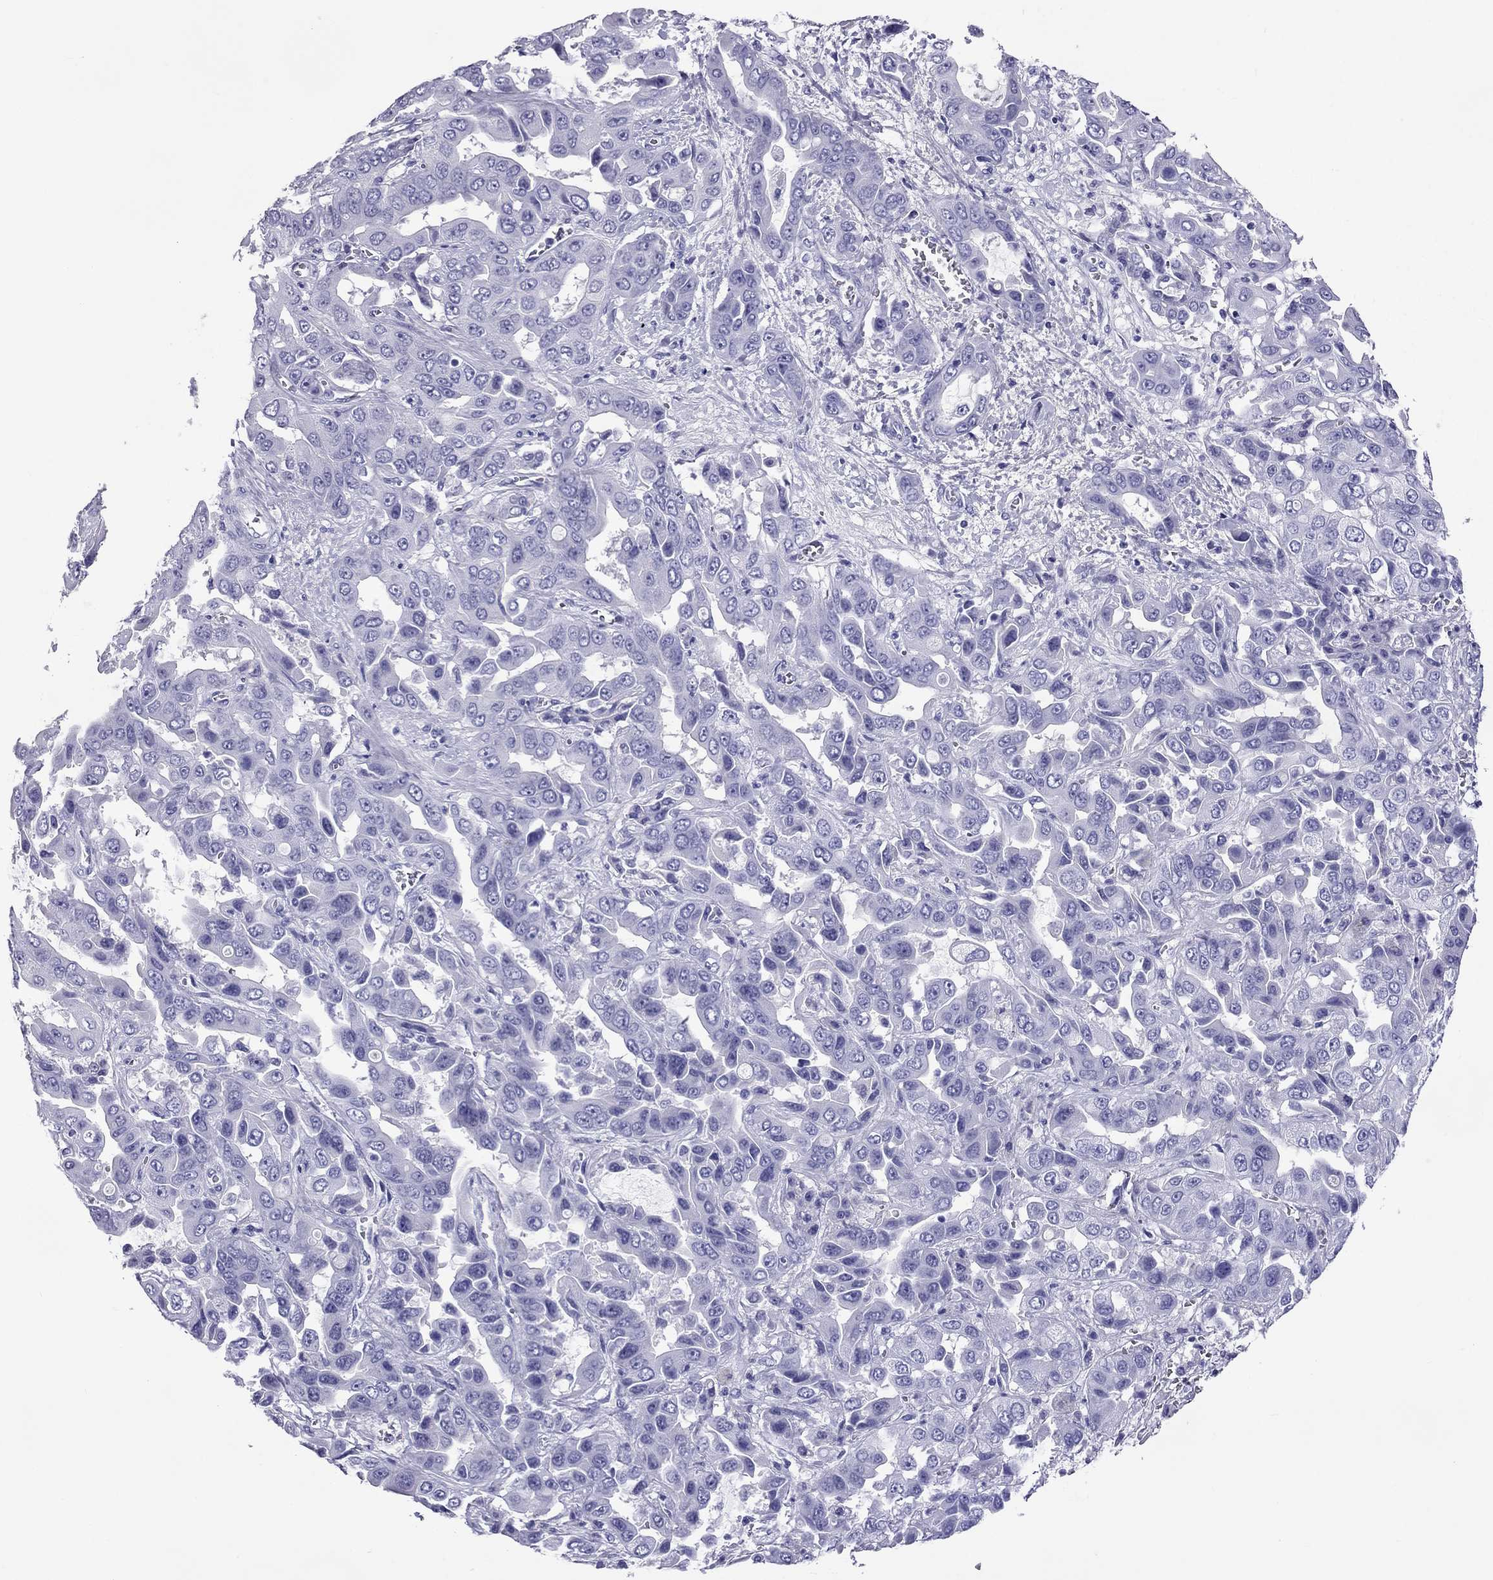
{"staining": {"intensity": "negative", "quantity": "none", "location": "none"}, "tissue": "liver cancer", "cell_type": "Tumor cells", "image_type": "cancer", "snomed": [{"axis": "morphology", "description": "Cholangiocarcinoma"}, {"axis": "topography", "description": "Liver"}], "caption": "Cholangiocarcinoma (liver) stained for a protein using IHC shows no expression tumor cells.", "gene": "ARR3", "patient": {"sex": "female", "age": 52}}